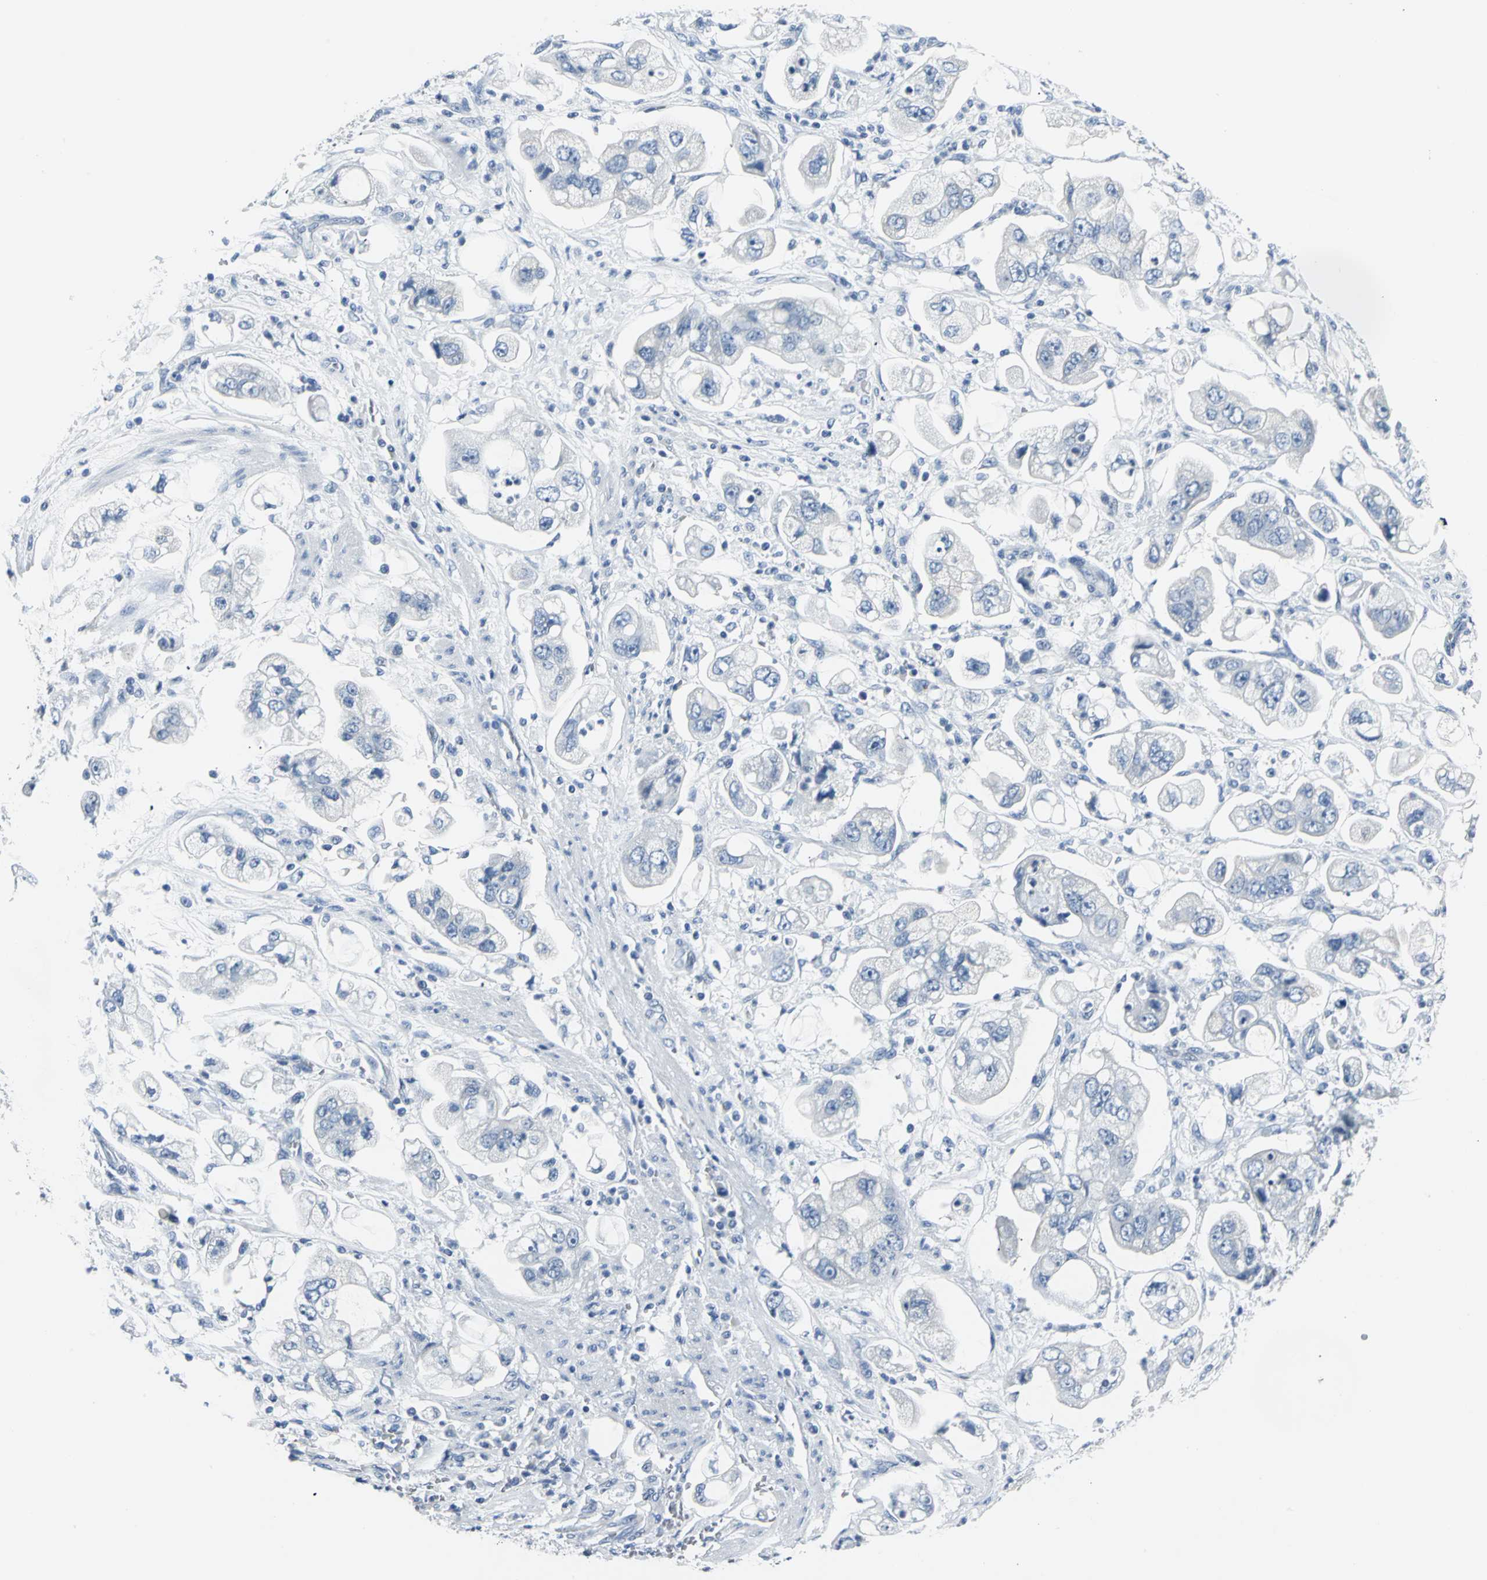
{"staining": {"intensity": "negative", "quantity": "none", "location": "none"}, "tissue": "stomach cancer", "cell_type": "Tumor cells", "image_type": "cancer", "snomed": [{"axis": "morphology", "description": "Adenocarcinoma, NOS"}, {"axis": "topography", "description": "Stomach"}], "caption": "Stomach cancer was stained to show a protein in brown. There is no significant staining in tumor cells.", "gene": "RIPOR1", "patient": {"sex": "male", "age": 62}}